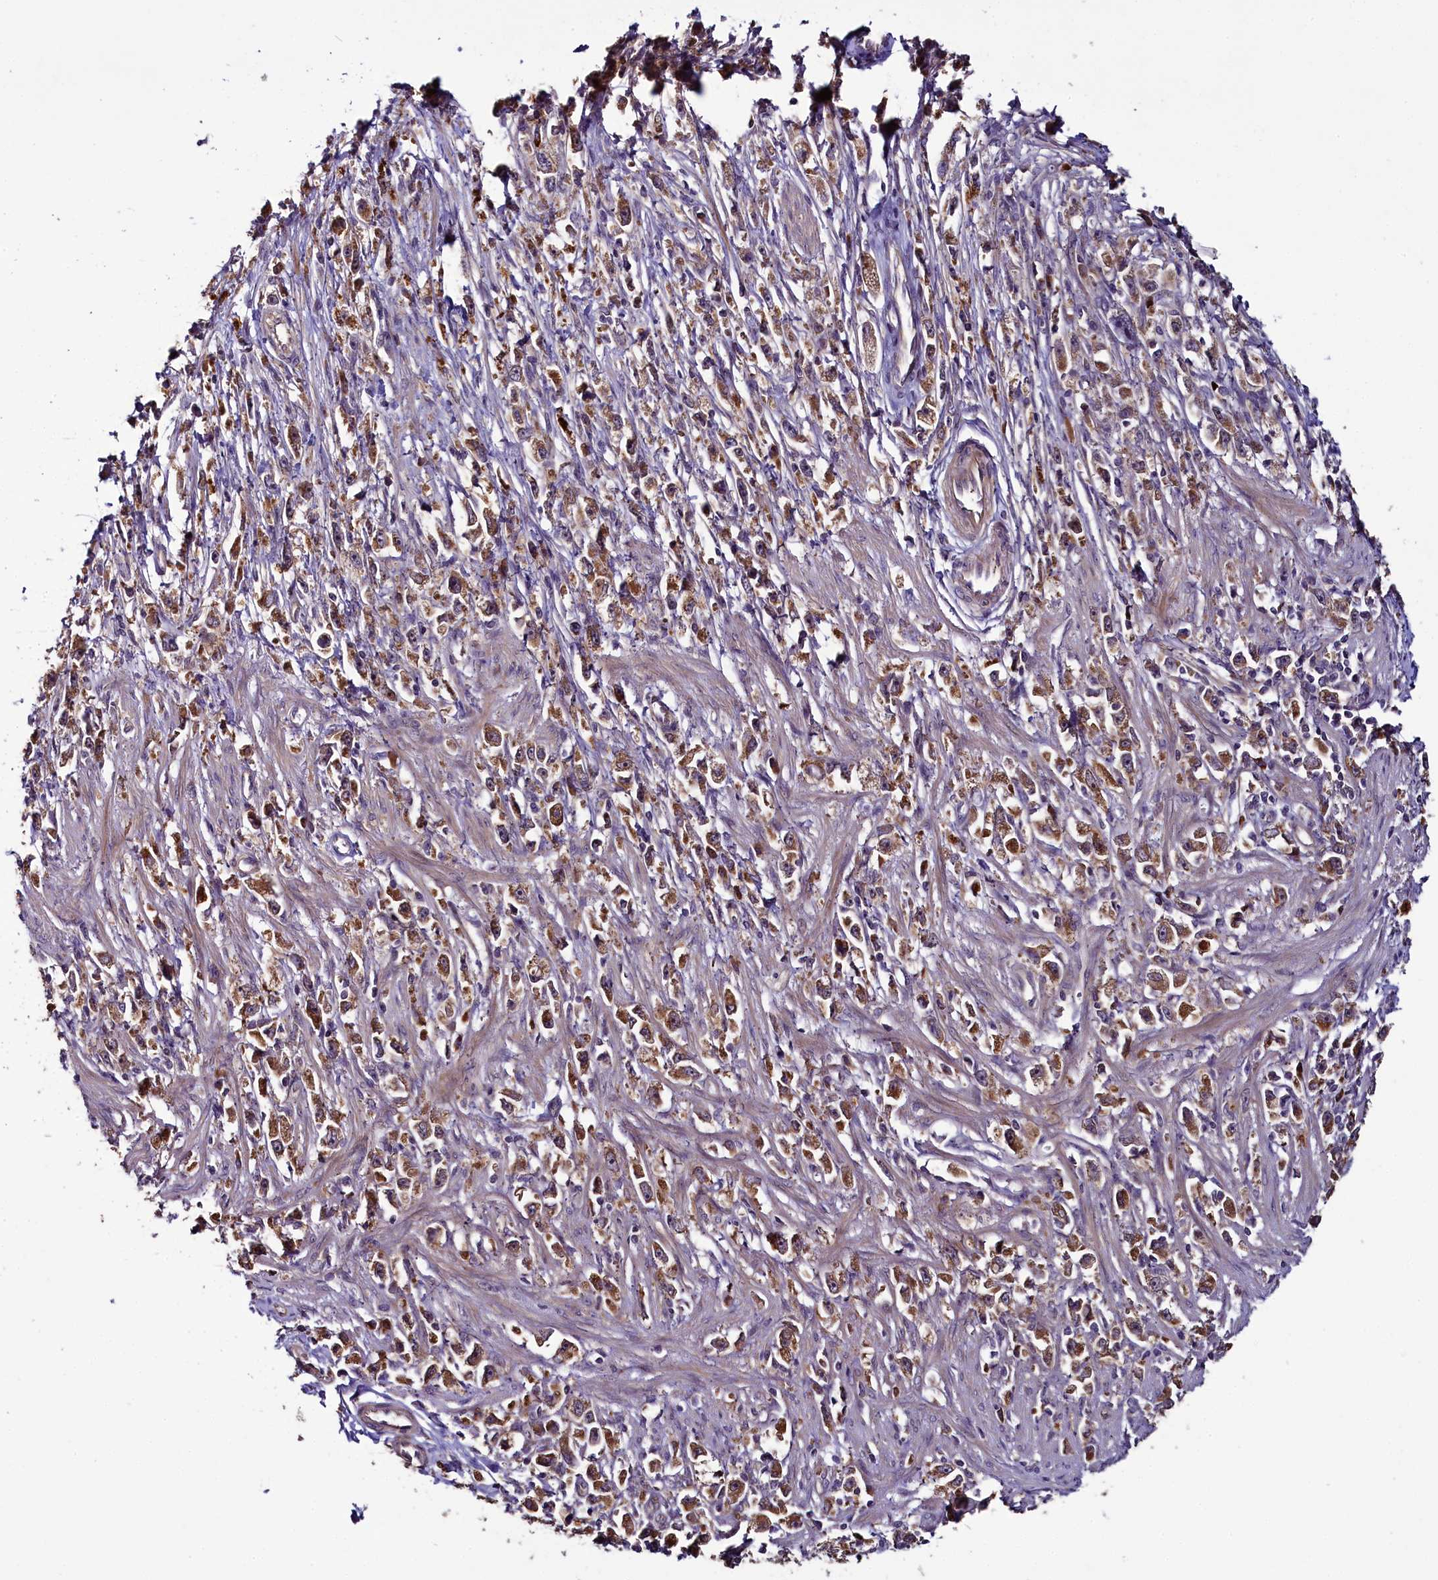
{"staining": {"intensity": "moderate", "quantity": ">75%", "location": "cytoplasmic/membranous"}, "tissue": "stomach cancer", "cell_type": "Tumor cells", "image_type": "cancer", "snomed": [{"axis": "morphology", "description": "Adenocarcinoma, NOS"}, {"axis": "topography", "description": "Stomach"}], "caption": "A medium amount of moderate cytoplasmic/membranous positivity is appreciated in approximately >75% of tumor cells in stomach cancer (adenocarcinoma) tissue.", "gene": "RPUSD2", "patient": {"sex": "female", "age": 59}}